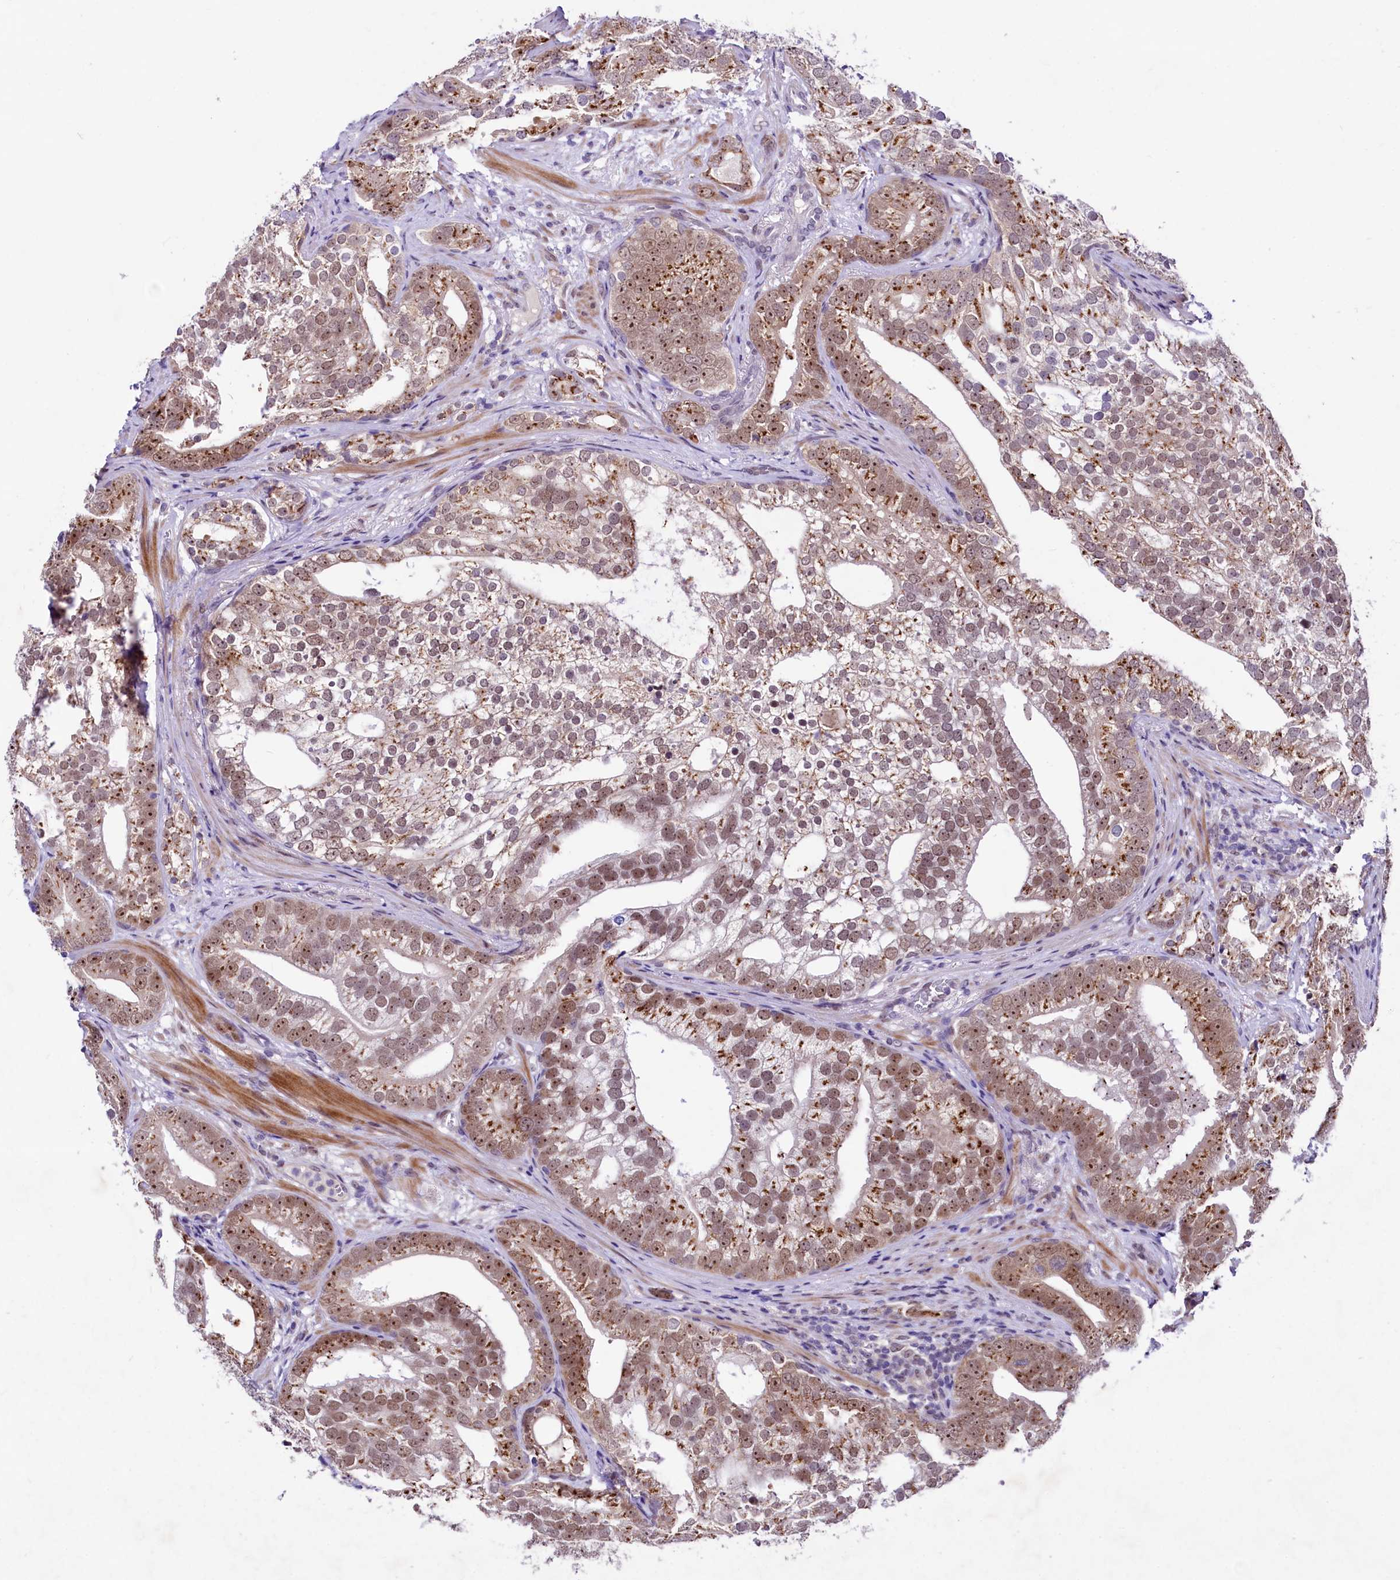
{"staining": {"intensity": "moderate", "quantity": "25%-75%", "location": "cytoplasmic/membranous,nuclear"}, "tissue": "prostate cancer", "cell_type": "Tumor cells", "image_type": "cancer", "snomed": [{"axis": "morphology", "description": "Adenocarcinoma, High grade"}, {"axis": "topography", "description": "Prostate"}], "caption": "DAB (3,3'-diaminobenzidine) immunohistochemical staining of human prostate high-grade adenocarcinoma demonstrates moderate cytoplasmic/membranous and nuclear protein staining in approximately 25%-75% of tumor cells.", "gene": "LEUTX", "patient": {"sex": "male", "age": 75}}